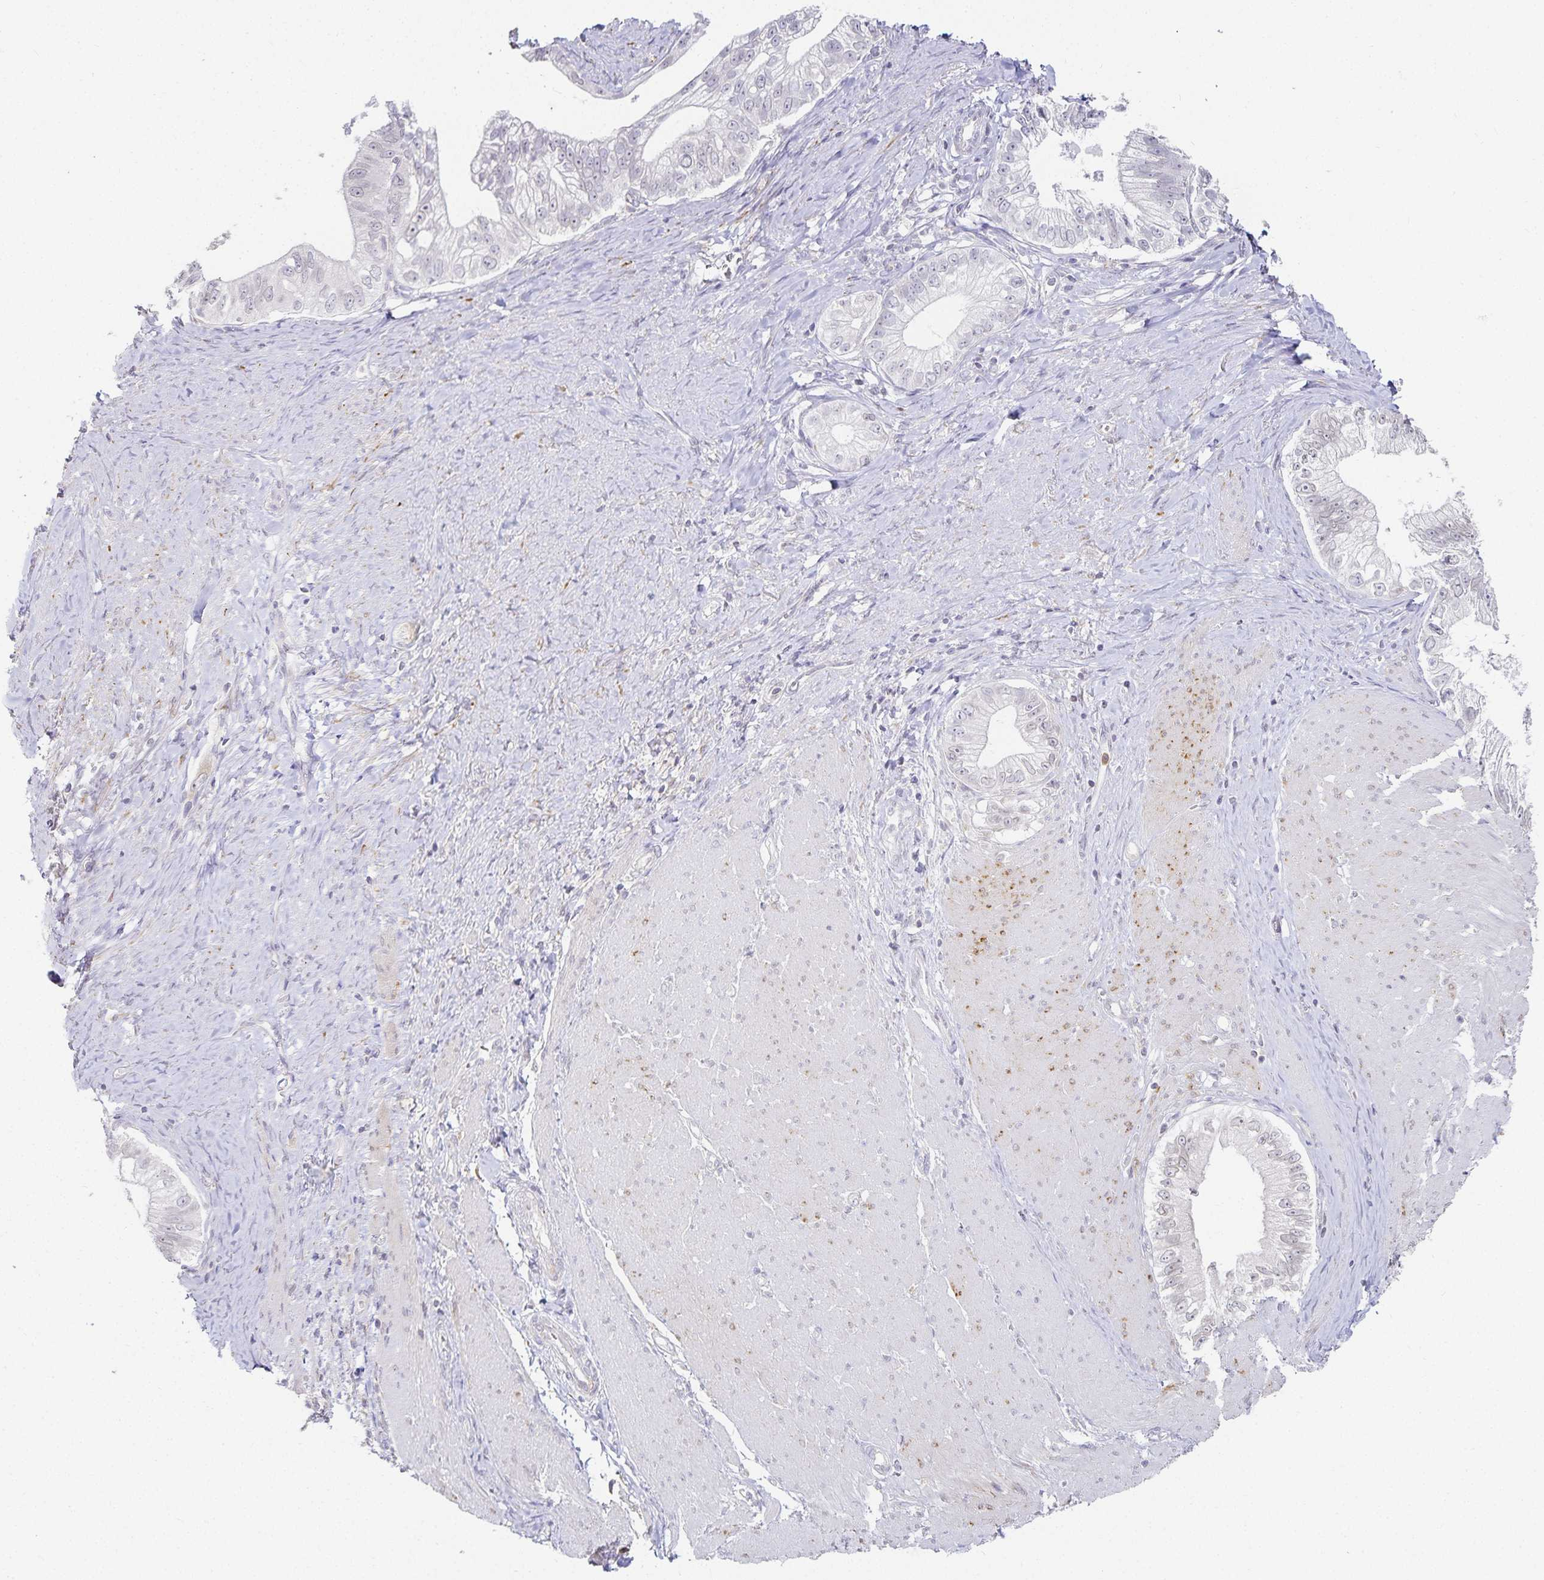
{"staining": {"intensity": "negative", "quantity": "none", "location": "none"}, "tissue": "pancreatic cancer", "cell_type": "Tumor cells", "image_type": "cancer", "snomed": [{"axis": "morphology", "description": "Adenocarcinoma, NOS"}, {"axis": "topography", "description": "Pancreas"}], "caption": "Immunohistochemical staining of human pancreatic cancer (adenocarcinoma) demonstrates no significant expression in tumor cells. (DAB immunohistochemistry (IHC) visualized using brightfield microscopy, high magnification).", "gene": "GP2", "patient": {"sex": "male", "age": 70}}